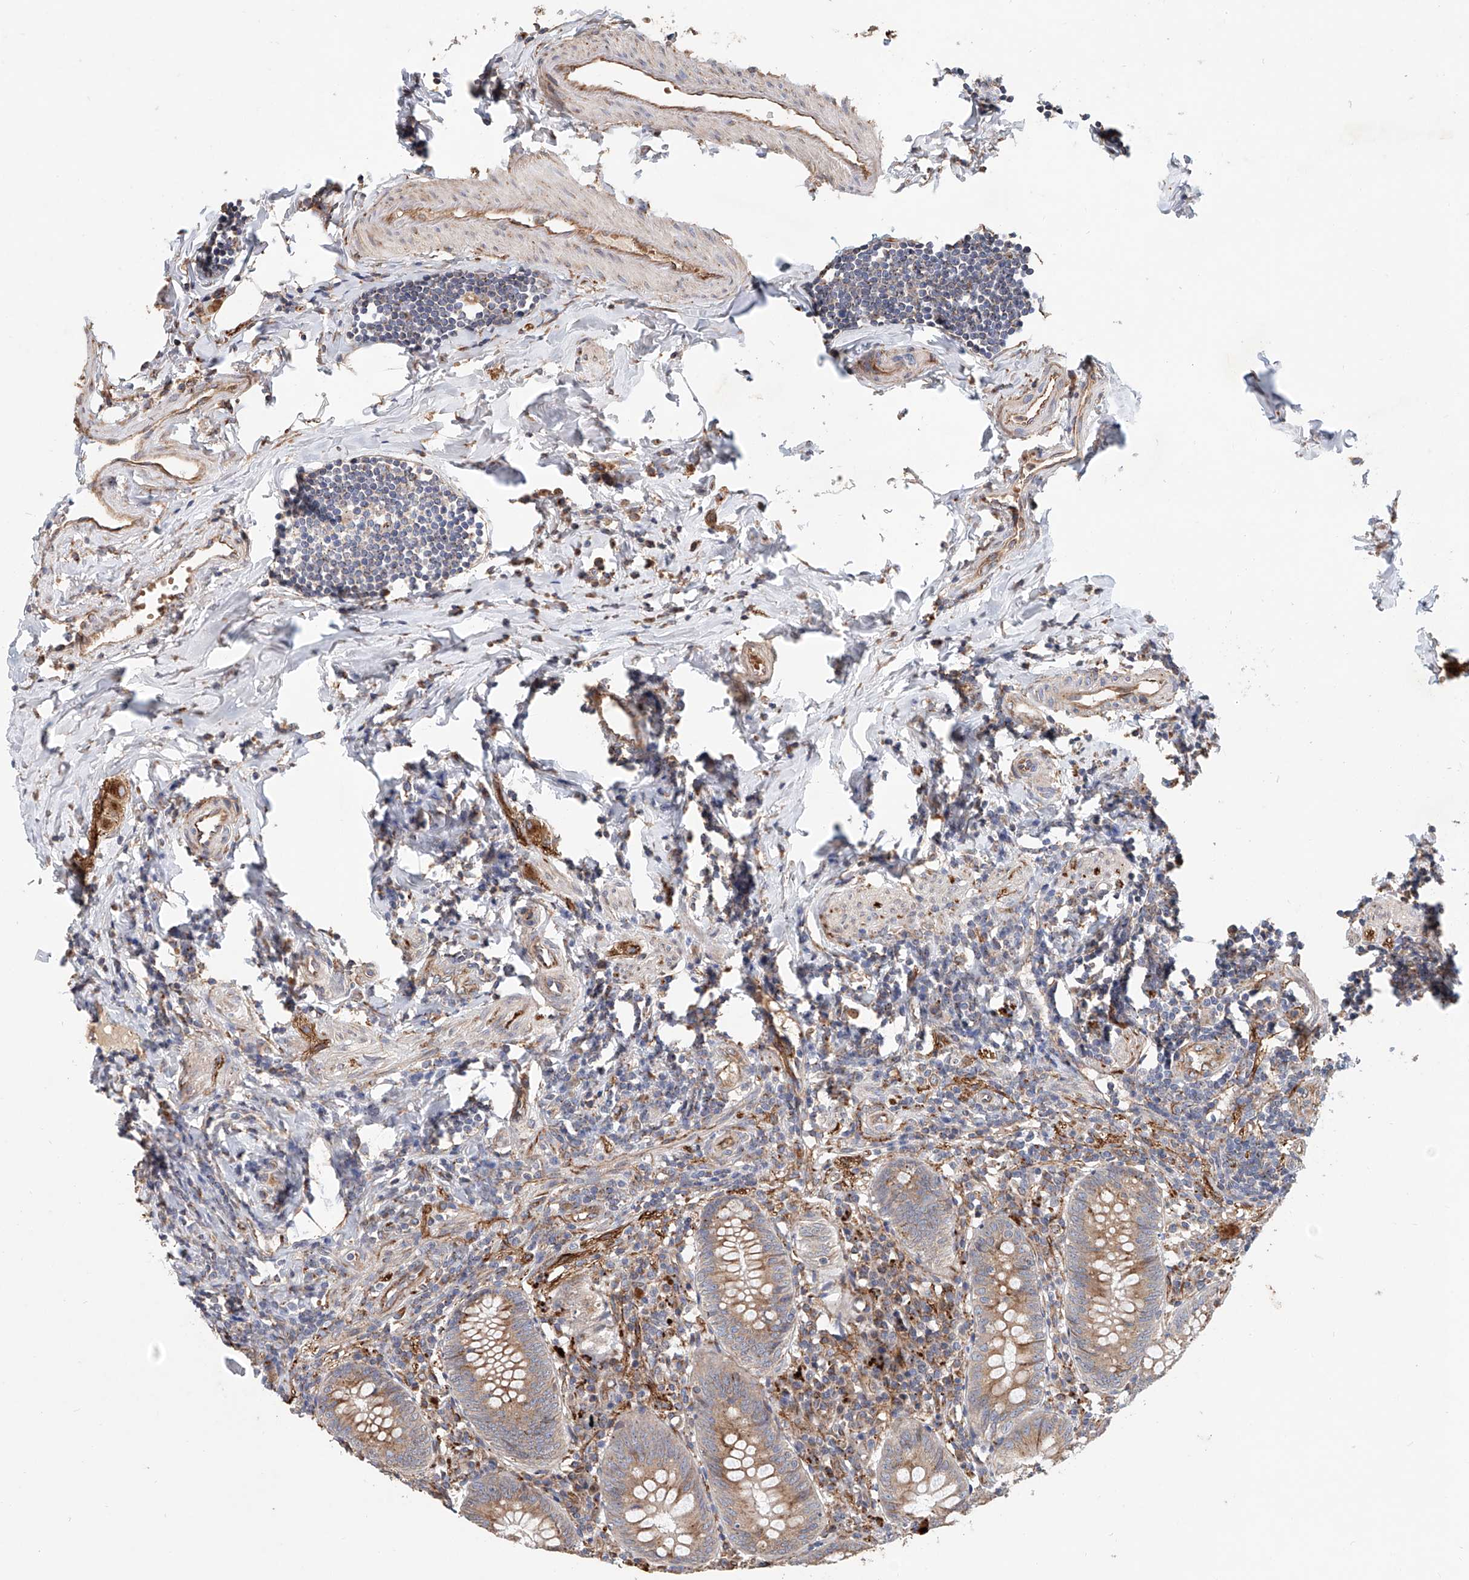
{"staining": {"intensity": "moderate", "quantity": ">75%", "location": "cytoplasmic/membranous"}, "tissue": "appendix", "cell_type": "Glandular cells", "image_type": "normal", "snomed": [{"axis": "morphology", "description": "Normal tissue, NOS"}, {"axis": "topography", "description": "Appendix"}], "caption": "IHC (DAB (3,3'-diaminobenzidine)) staining of unremarkable human appendix demonstrates moderate cytoplasmic/membranous protein positivity in about >75% of glandular cells.", "gene": "HGSNAT", "patient": {"sex": "female", "age": 54}}